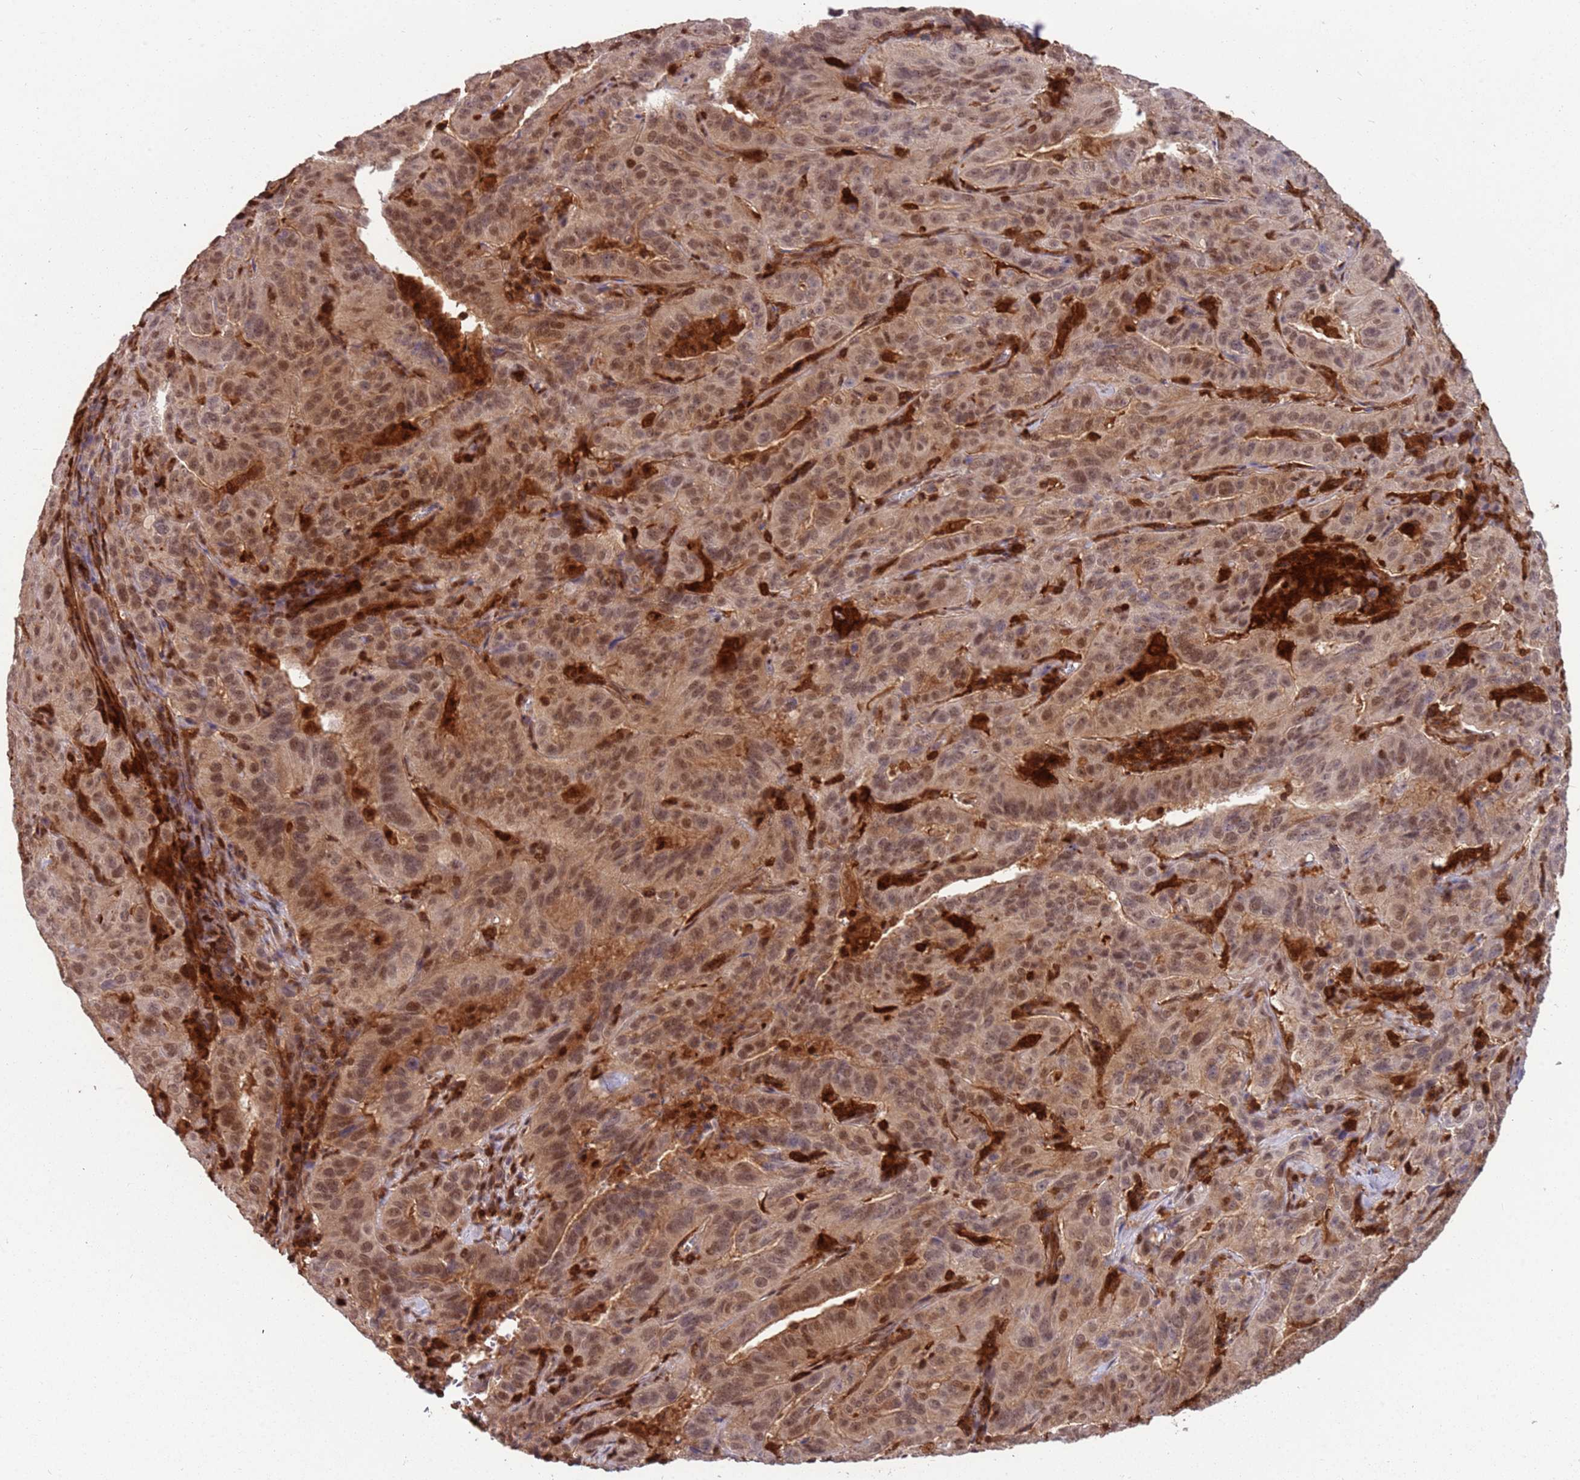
{"staining": {"intensity": "moderate", "quantity": ">75%", "location": "nuclear"}, "tissue": "pancreatic cancer", "cell_type": "Tumor cells", "image_type": "cancer", "snomed": [{"axis": "morphology", "description": "Adenocarcinoma, NOS"}, {"axis": "topography", "description": "Pancreas"}], "caption": "Pancreatic cancer (adenocarcinoma) stained for a protein shows moderate nuclear positivity in tumor cells. The staining is performed using DAB (3,3'-diaminobenzidine) brown chromogen to label protein expression. The nuclei are counter-stained blue using hematoxylin.", "gene": "GBP2", "patient": {"sex": "male", "age": 63}}